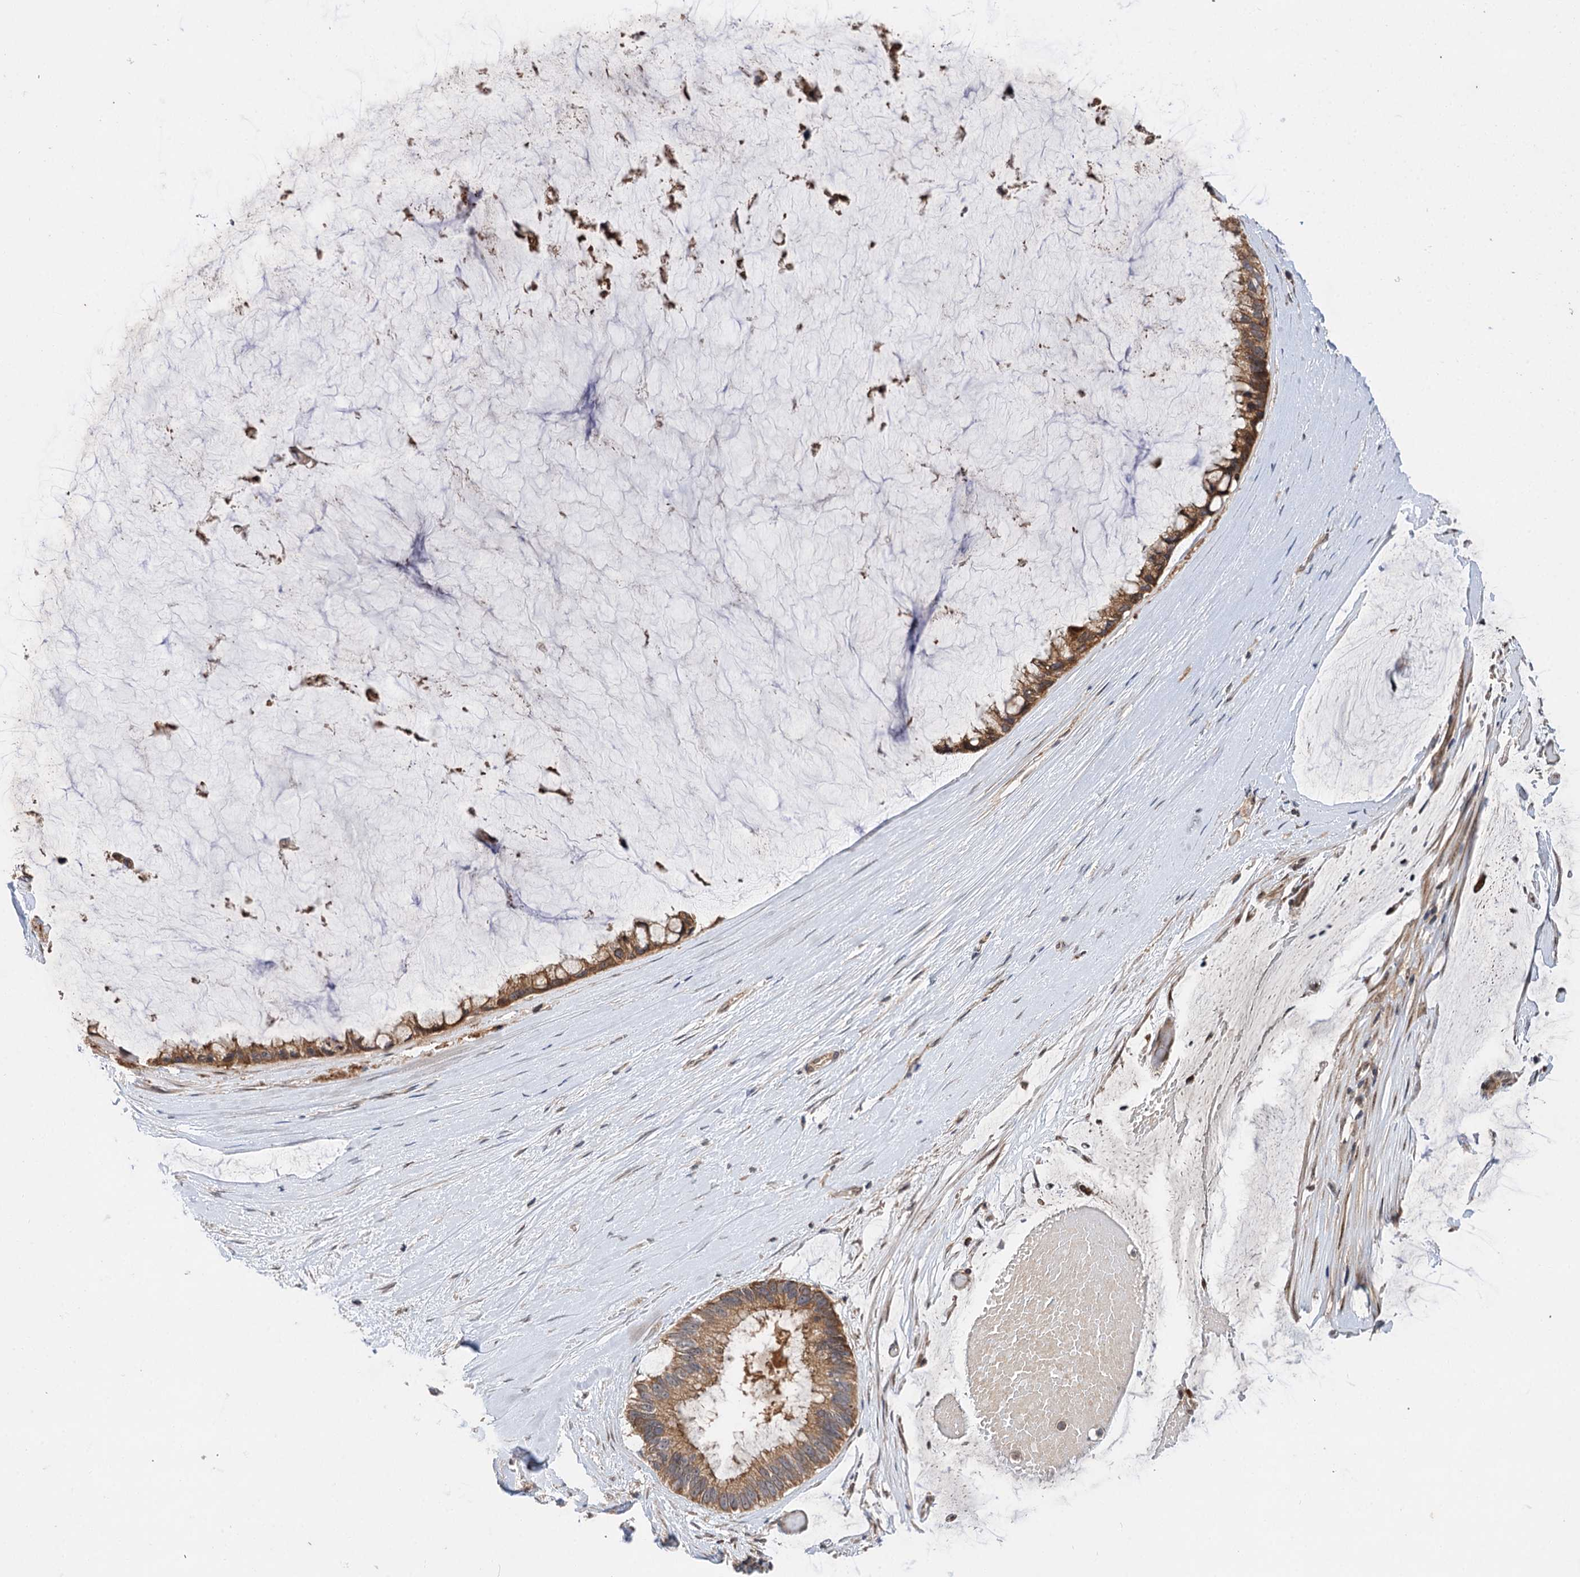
{"staining": {"intensity": "moderate", "quantity": ">75%", "location": "cytoplasmic/membranous"}, "tissue": "ovarian cancer", "cell_type": "Tumor cells", "image_type": "cancer", "snomed": [{"axis": "morphology", "description": "Cystadenocarcinoma, mucinous, NOS"}, {"axis": "topography", "description": "Ovary"}], "caption": "Ovarian cancer tissue displays moderate cytoplasmic/membranous positivity in about >75% of tumor cells, visualized by immunohistochemistry.", "gene": "FBXW8", "patient": {"sex": "female", "age": 39}}